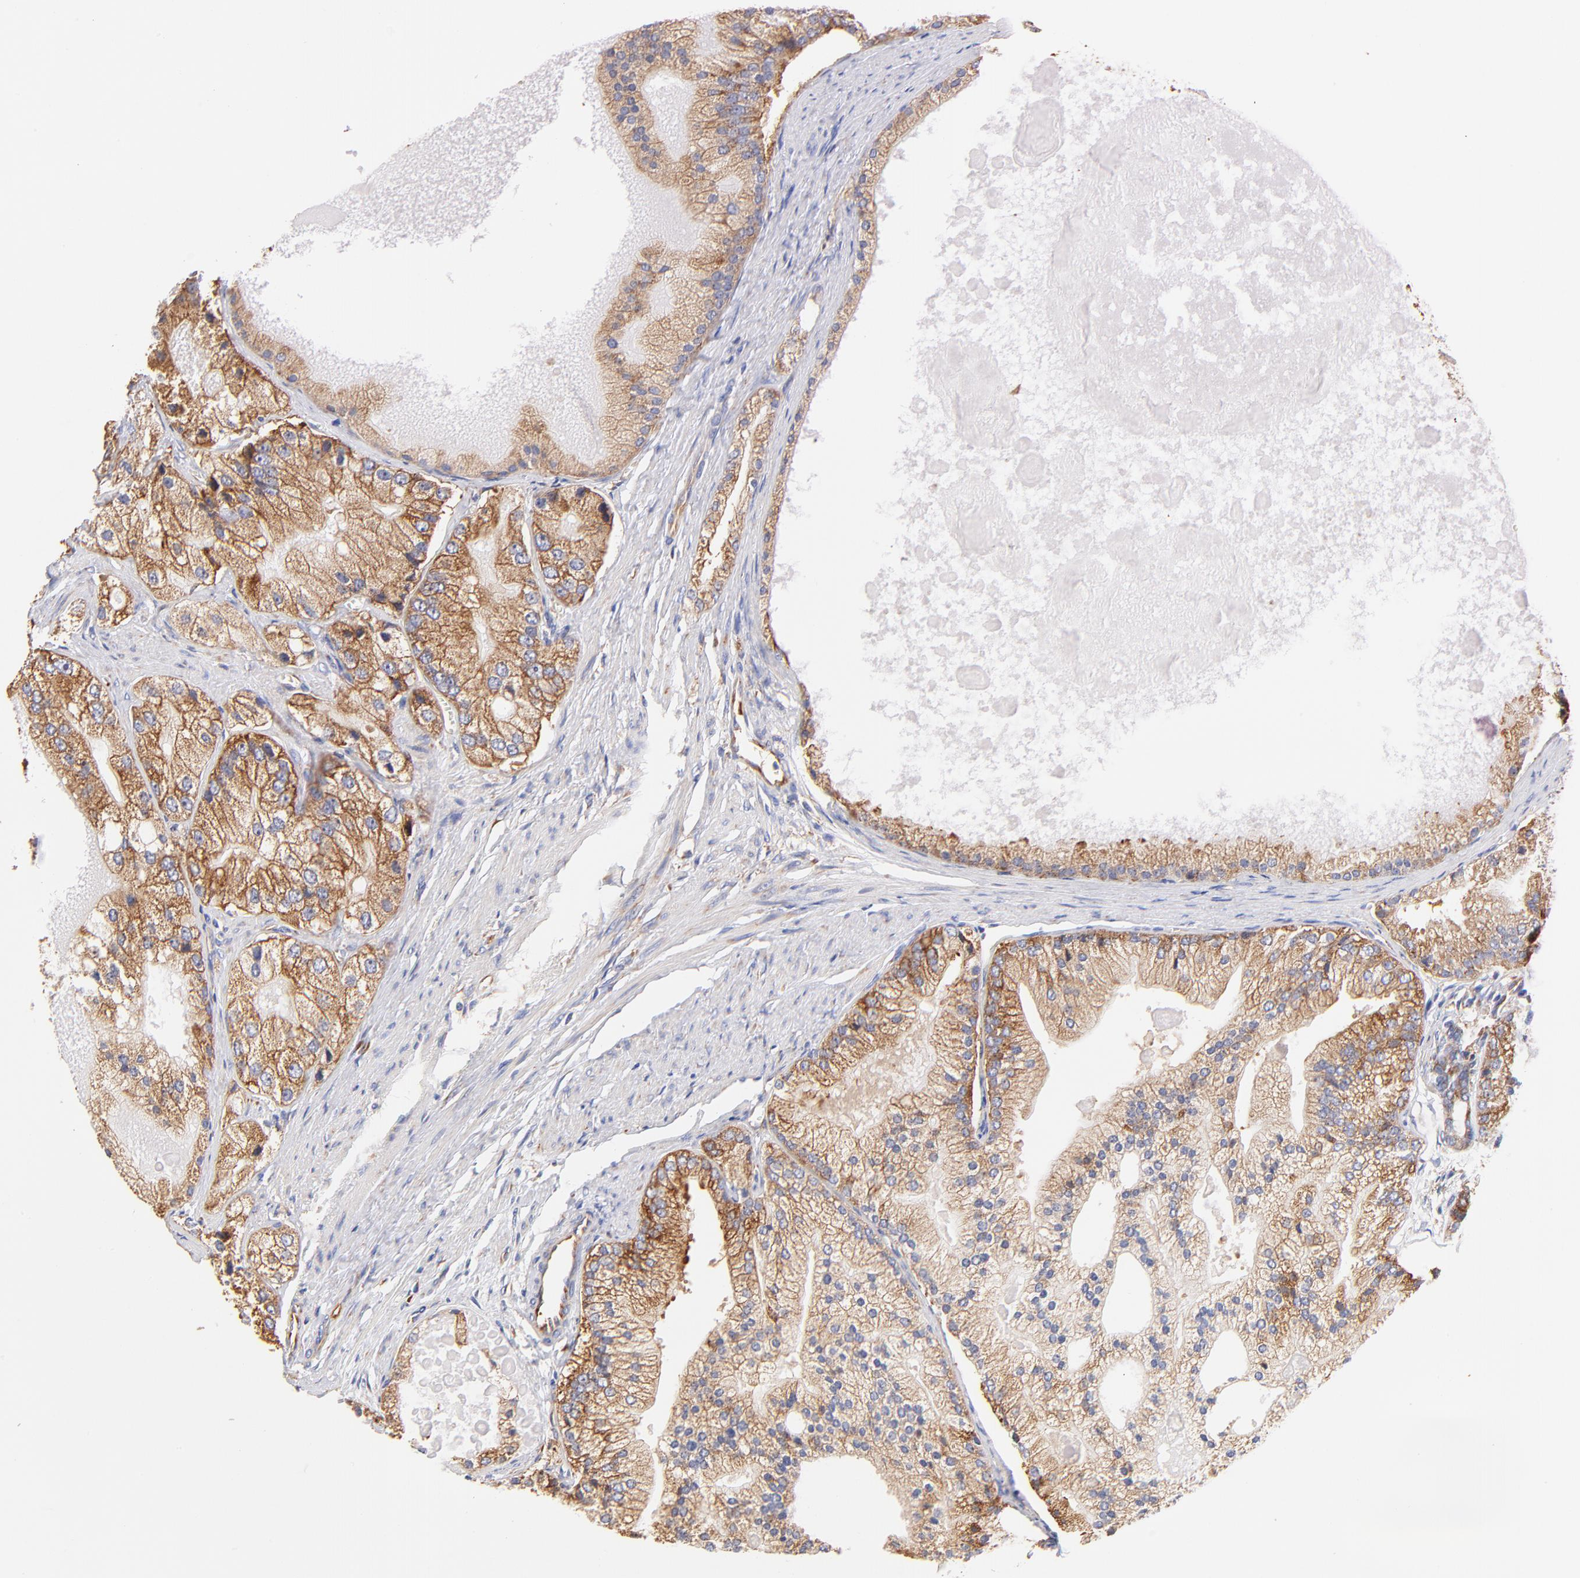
{"staining": {"intensity": "strong", "quantity": ">75%", "location": "cytoplasmic/membranous"}, "tissue": "prostate cancer", "cell_type": "Tumor cells", "image_type": "cancer", "snomed": [{"axis": "morphology", "description": "Adenocarcinoma, Low grade"}, {"axis": "topography", "description": "Prostate"}], "caption": "Brown immunohistochemical staining in human prostate cancer reveals strong cytoplasmic/membranous positivity in about >75% of tumor cells.", "gene": "RPL27", "patient": {"sex": "male", "age": 69}}